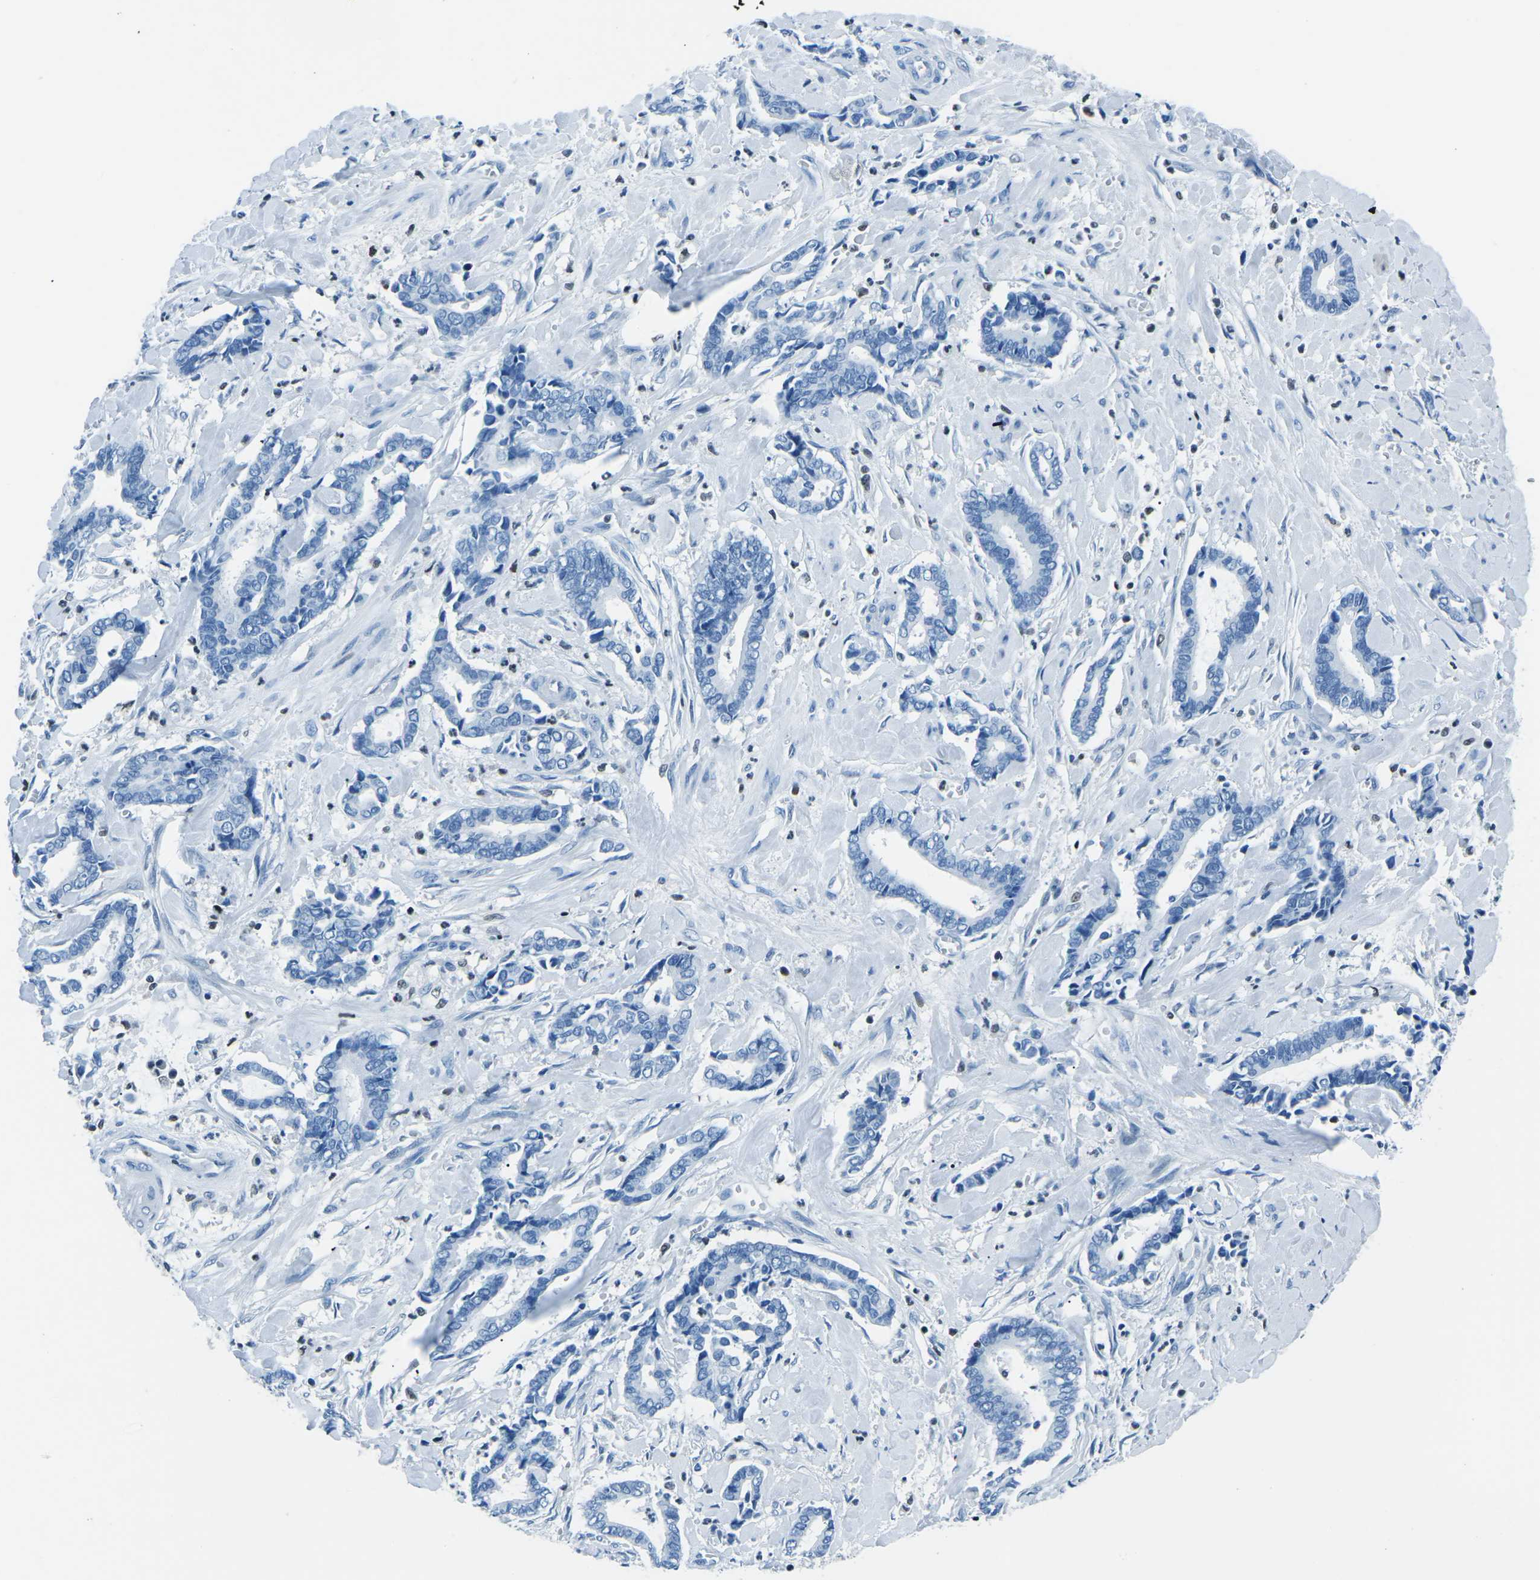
{"staining": {"intensity": "negative", "quantity": "none", "location": "none"}, "tissue": "cervical cancer", "cell_type": "Tumor cells", "image_type": "cancer", "snomed": [{"axis": "morphology", "description": "Adenocarcinoma, NOS"}, {"axis": "topography", "description": "Cervix"}], "caption": "Tumor cells are negative for protein expression in human cervical cancer. Brightfield microscopy of immunohistochemistry (IHC) stained with DAB (3,3'-diaminobenzidine) (brown) and hematoxylin (blue), captured at high magnification.", "gene": "CELF2", "patient": {"sex": "female", "age": 44}}